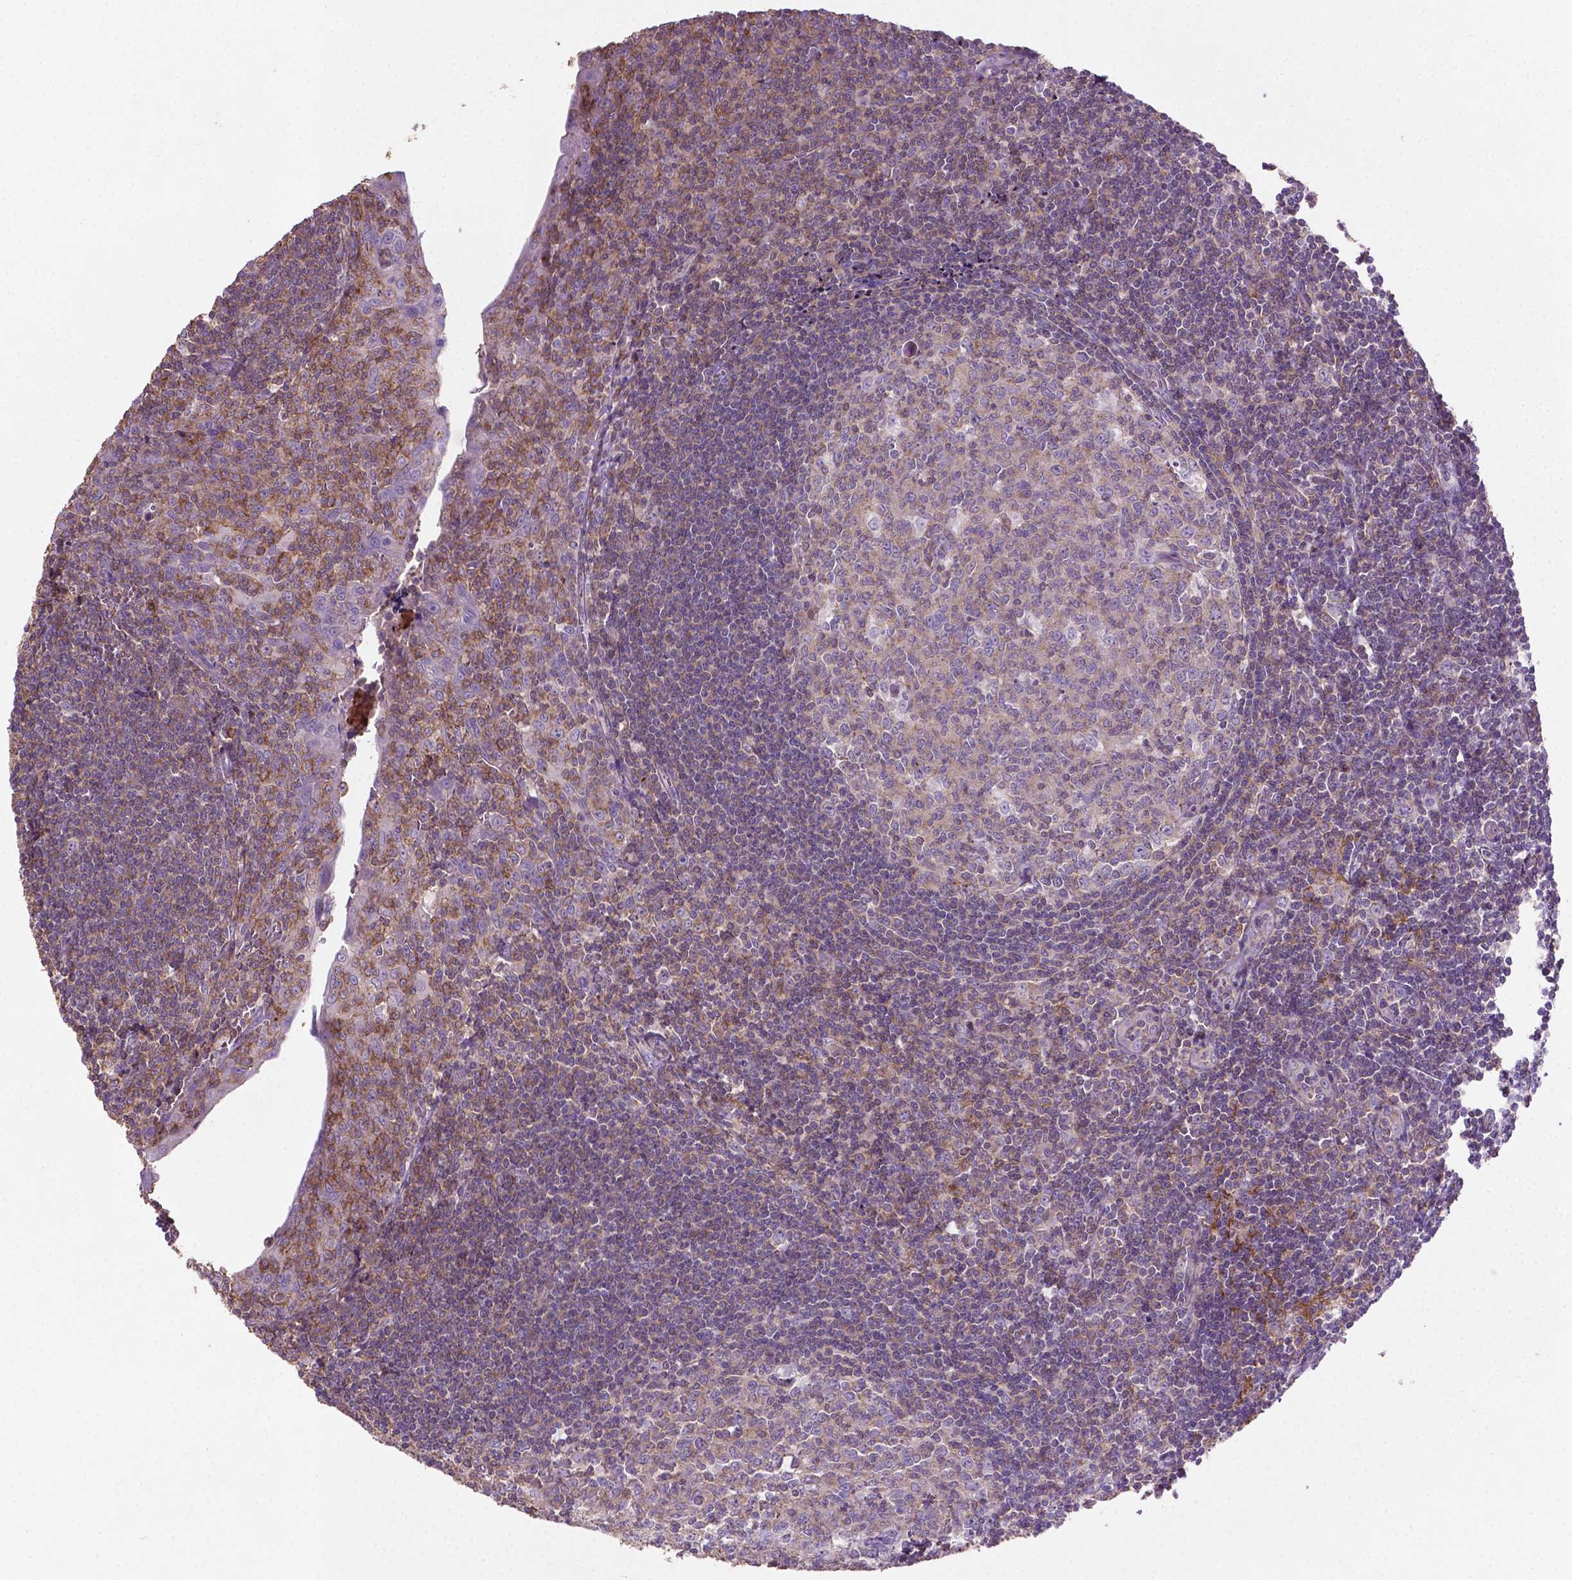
{"staining": {"intensity": "weak", "quantity": "<25%", "location": "cytoplasmic/membranous"}, "tissue": "tonsil", "cell_type": "Germinal center cells", "image_type": "normal", "snomed": [{"axis": "morphology", "description": "Normal tissue, NOS"}, {"axis": "morphology", "description": "Inflammation, NOS"}, {"axis": "topography", "description": "Tonsil"}], "caption": "Immunohistochemistry (IHC) of unremarkable tonsil displays no positivity in germinal center cells.", "gene": "BMP4", "patient": {"sex": "female", "age": 31}}